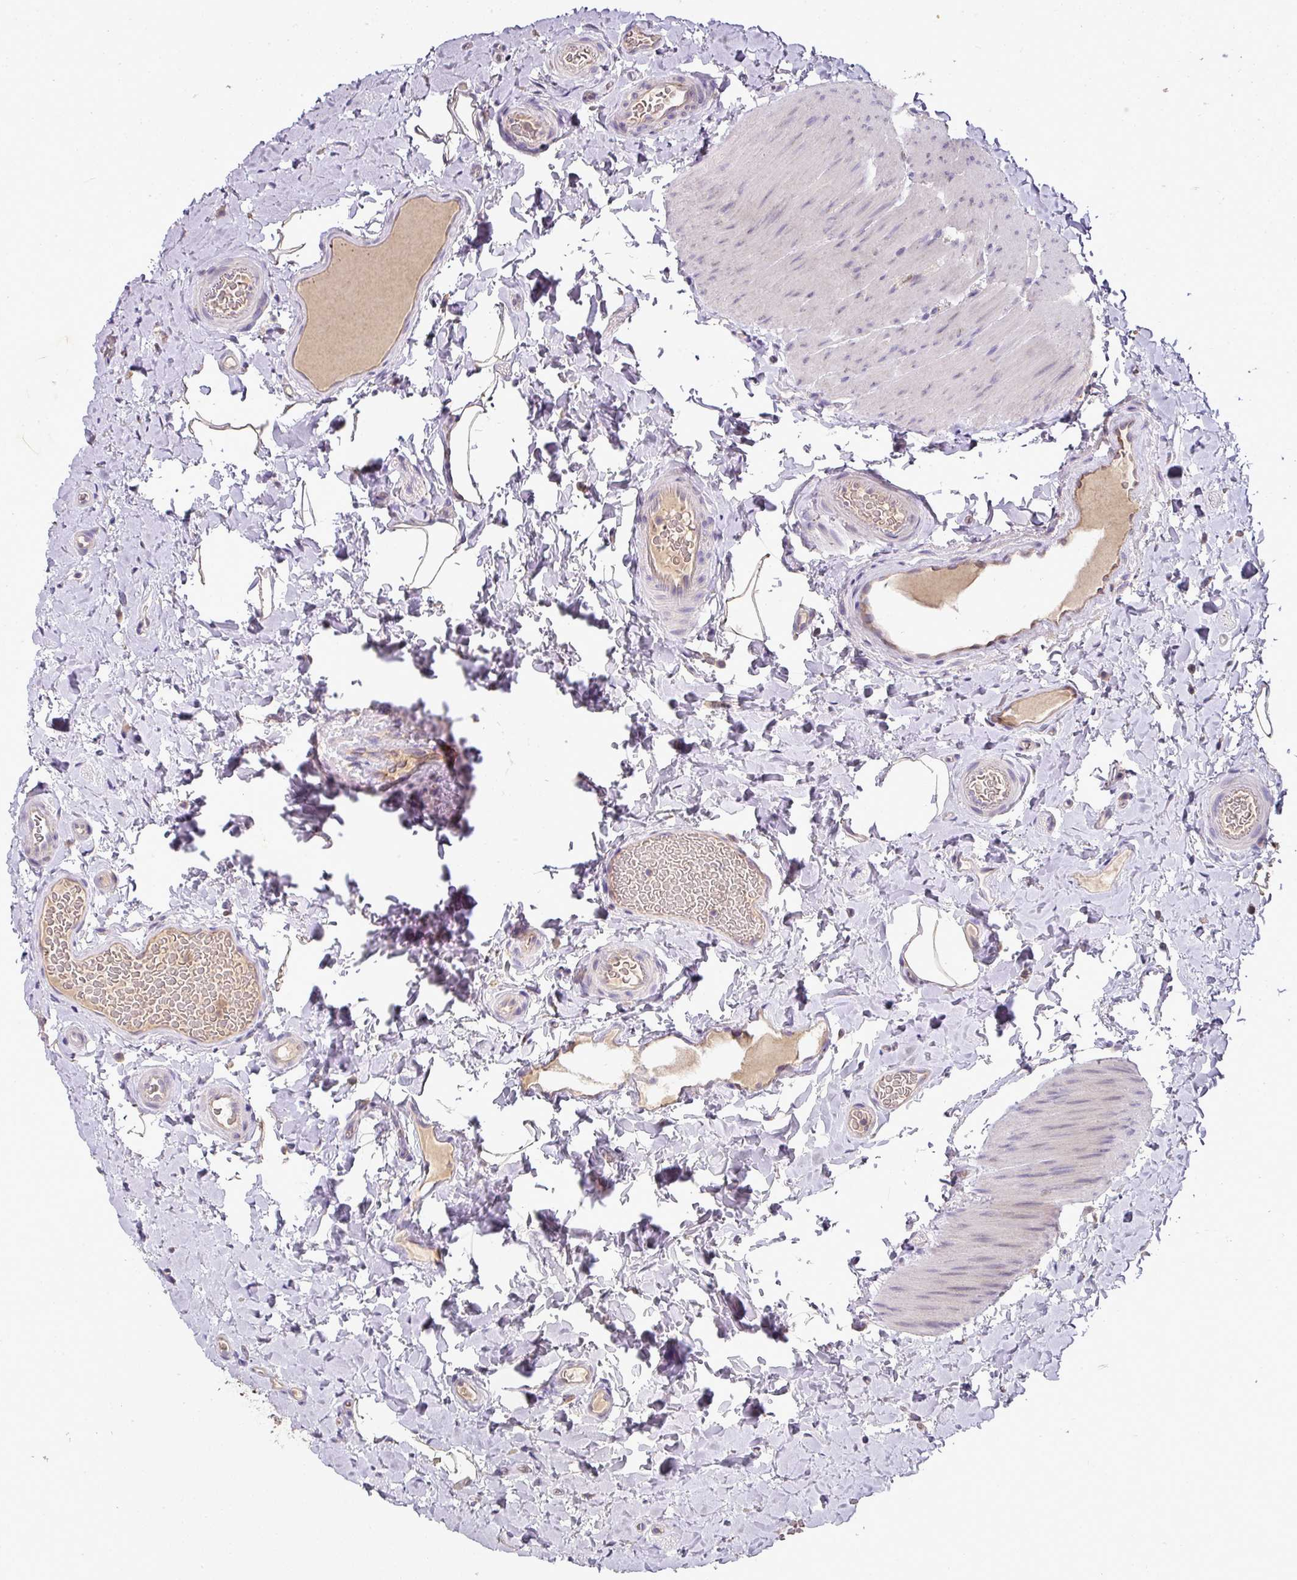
{"staining": {"intensity": "weak", "quantity": ">75%", "location": "cytoplasmic/membranous"}, "tissue": "colon", "cell_type": "Endothelial cells", "image_type": "normal", "snomed": [{"axis": "morphology", "description": "Normal tissue, NOS"}, {"axis": "topography", "description": "Colon"}], "caption": "Immunohistochemistry staining of normal colon, which displays low levels of weak cytoplasmic/membranous staining in approximately >75% of endothelial cells indicating weak cytoplasmic/membranous protein staining. The staining was performed using DAB (brown) for protein detection and nuclei were counterstained in hematoxylin (blue).", "gene": "SKIC2", "patient": {"sex": "male", "age": 46}}